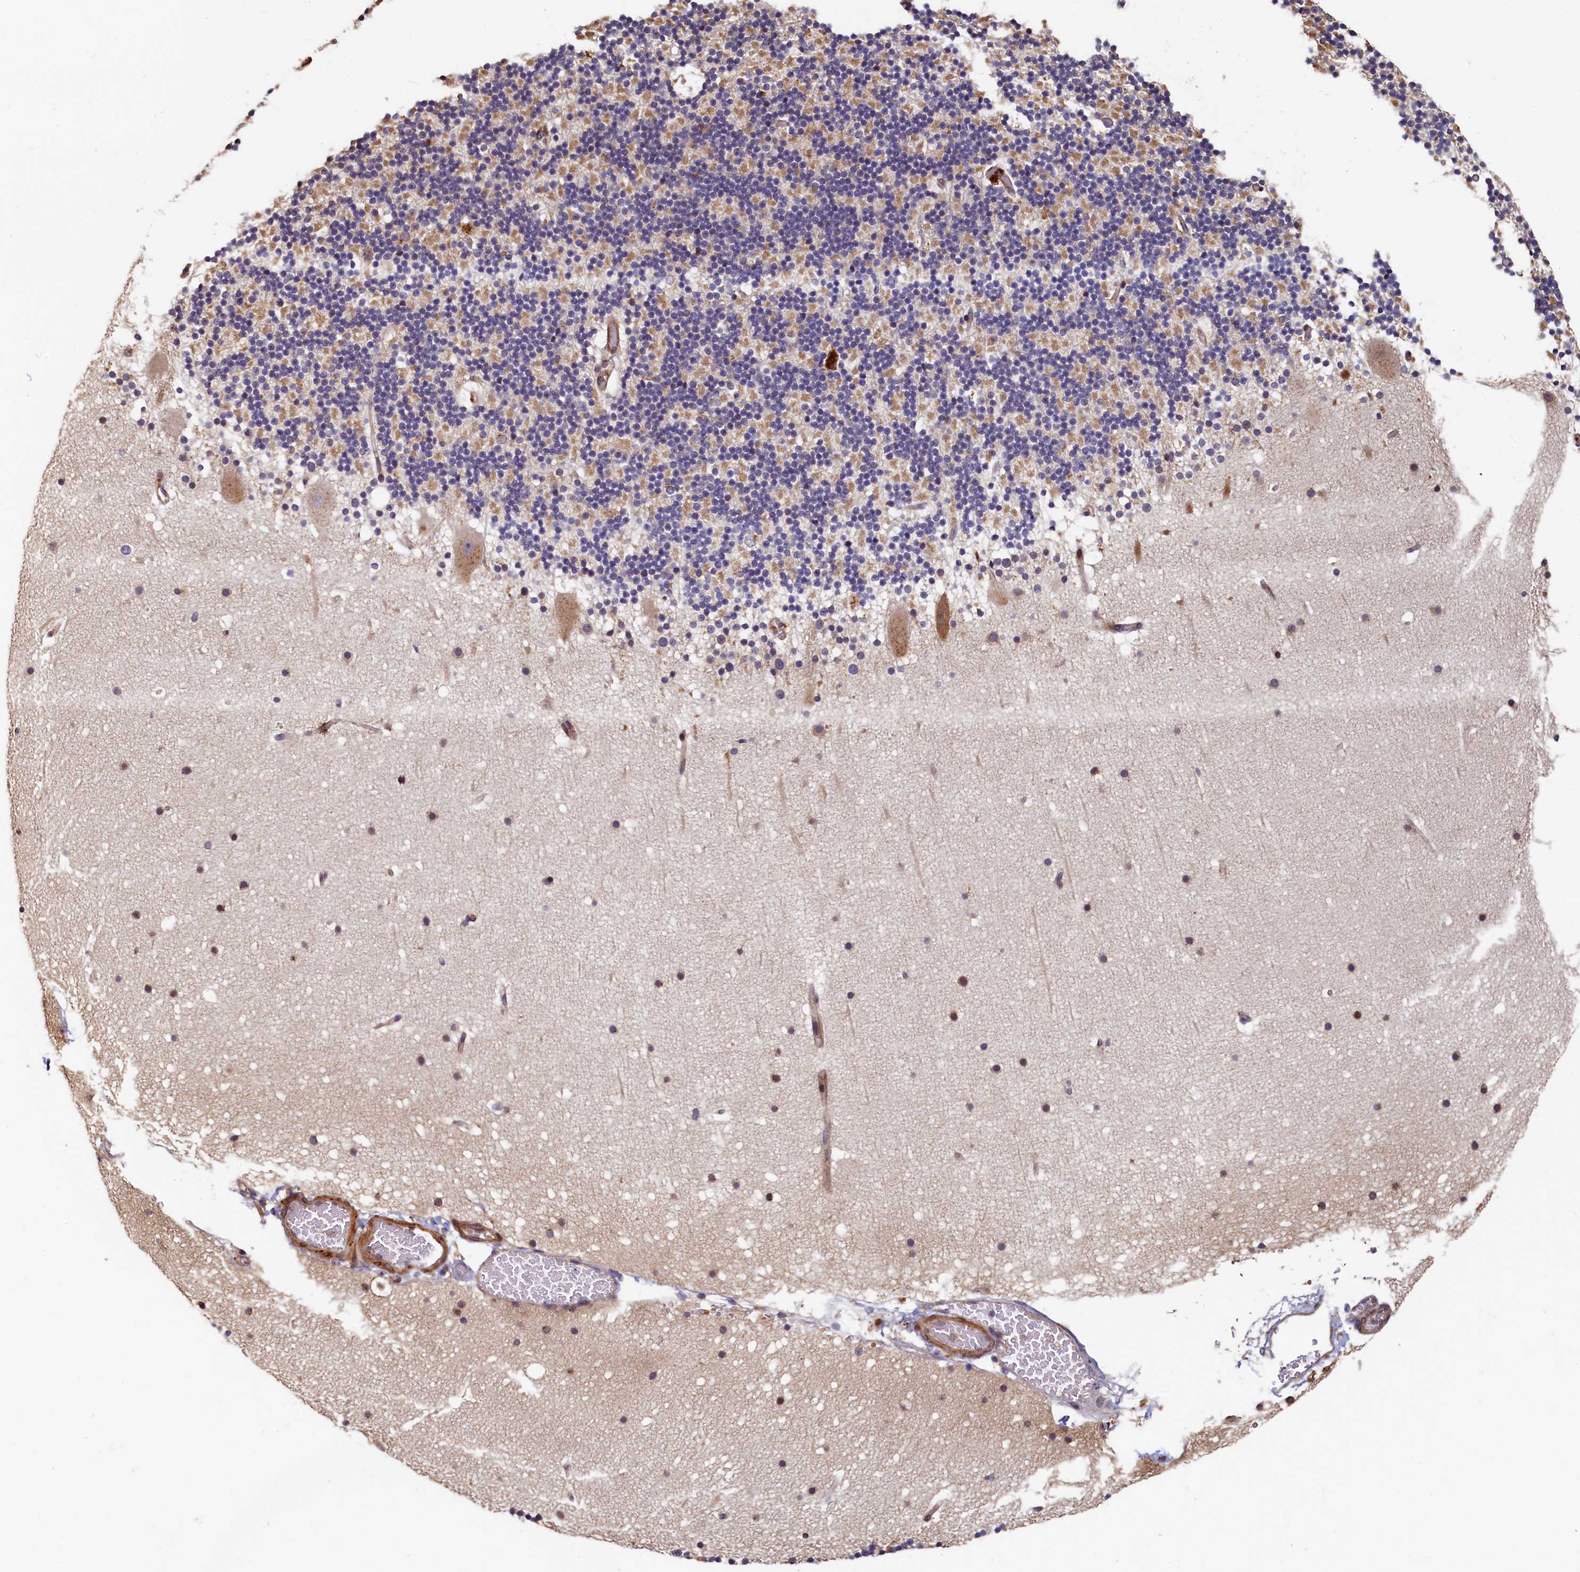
{"staining": {"intensity": "weak", "quantity": "25%-75%", "location": "cytoplasmic/membranous"}, "tissue": "cerebellum", "cell_type": "Cells in granular layer", "image_type": "normal", "snomed": [{"axis": "morphology", "description": "Normal tissue, NOS"}, {"axis": "topography", "description": "Cerebellum"}], "caption": "The image exhibits staining of benign cerebellum, revealing weak cytoplasmic/membranous protein expression (brown color) within cells in granular layer. (Brightfield microscopy of DAB IHC at high magnification).", "gene": "TMEM181", "patient": {"sex": "male", "age": 57}}